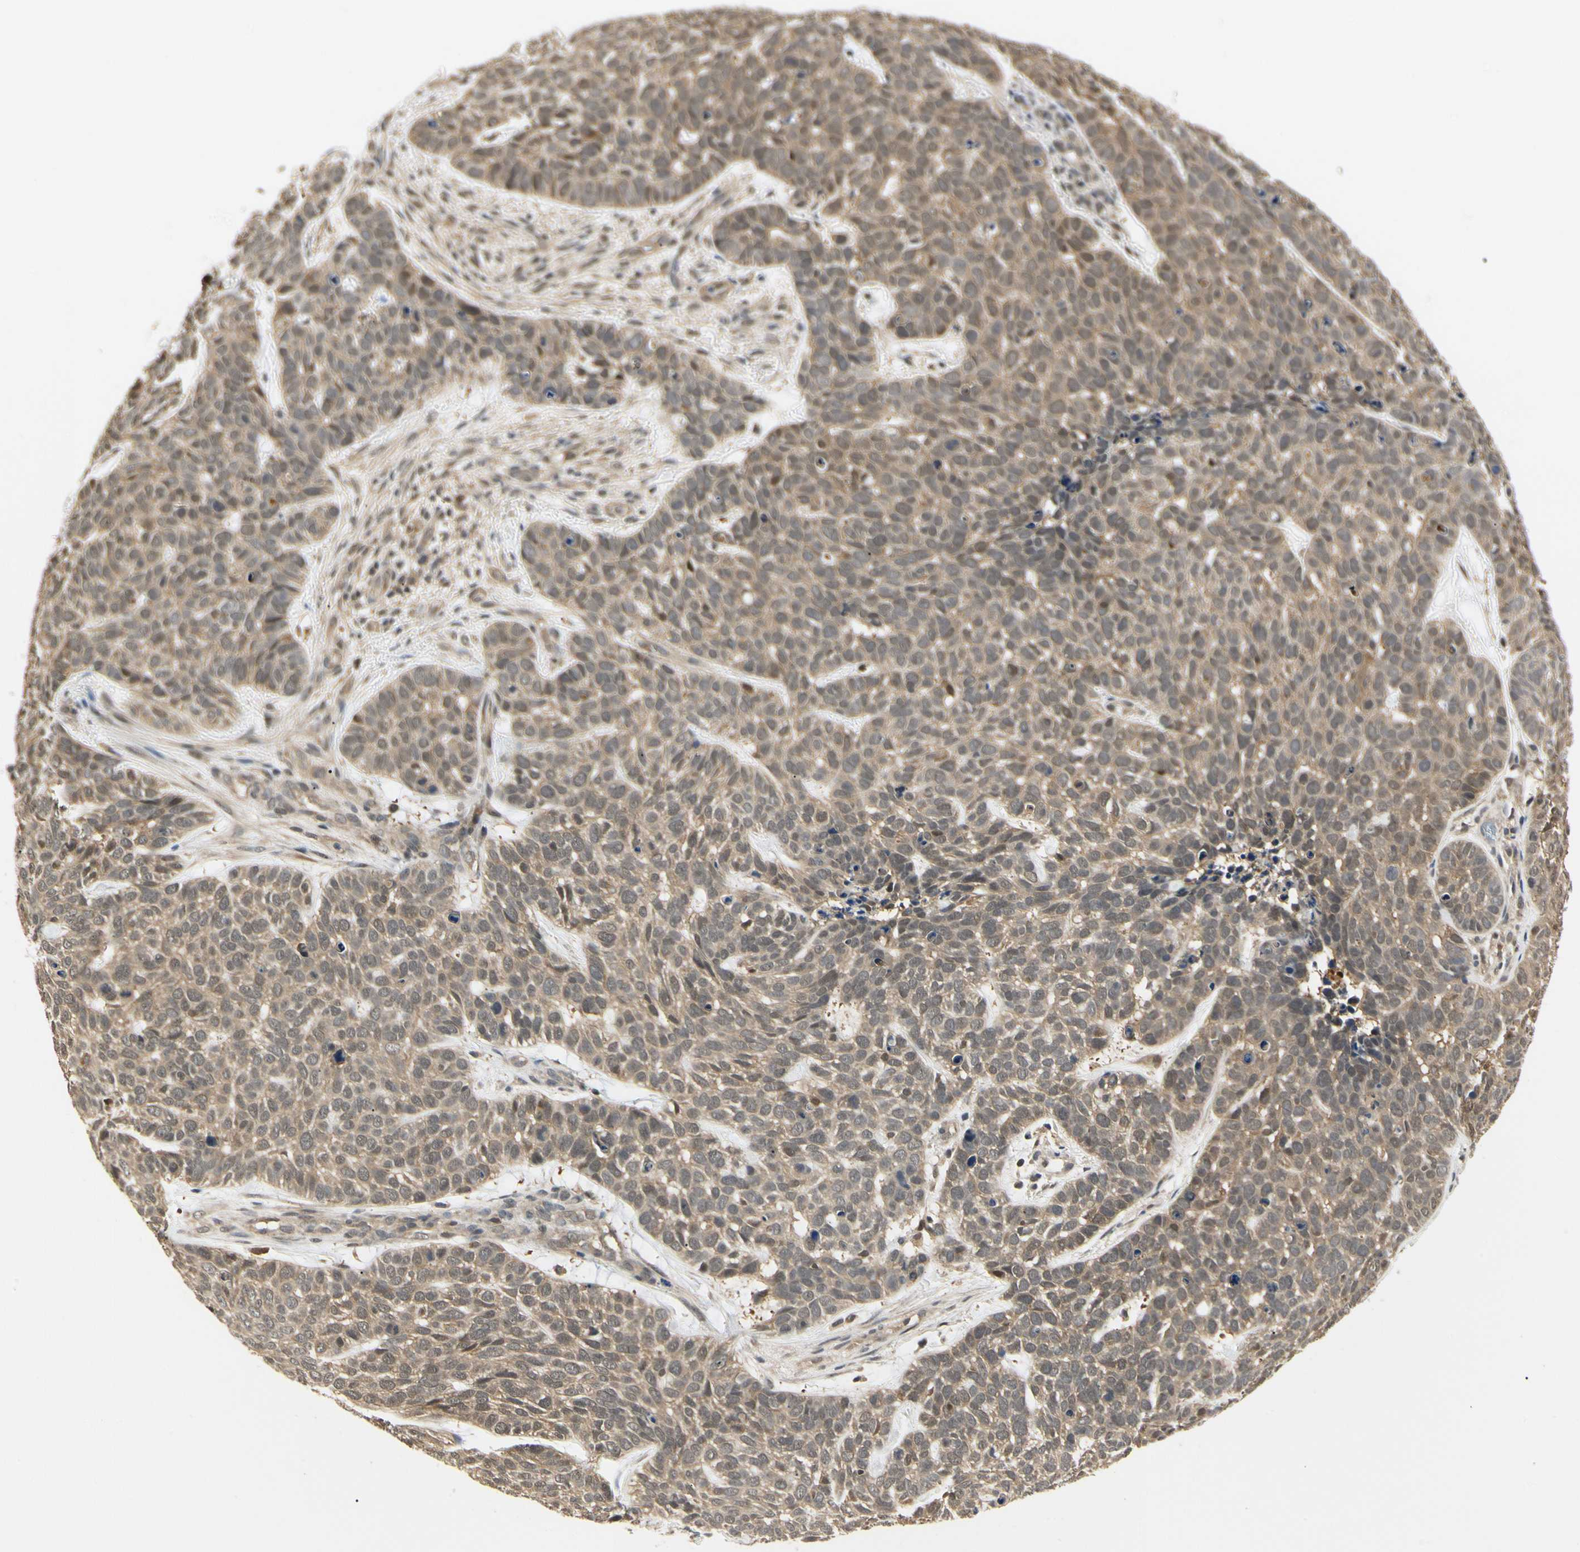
{"staining": {"intensity": "weak", "quantity": ">75%", "location": "cytoplasmic/membranous,nuclear"}, "tissue": "skin cancer", "cell_type": "Tumor cells", "image_type": "cancer", "snomed": [{"axis": "morphology", "description": "Basal cell carcinoma"}, {"axis": "topography", "description": "Skin"}], "caption": "Skin basal cell carcinoma tissue exhibits weak cytoplasmic/membranous and nuclear positivity in about >75% of tumor cells", "gene": "UBE2Z", "patient": {"sex": "male", "age": 87}}